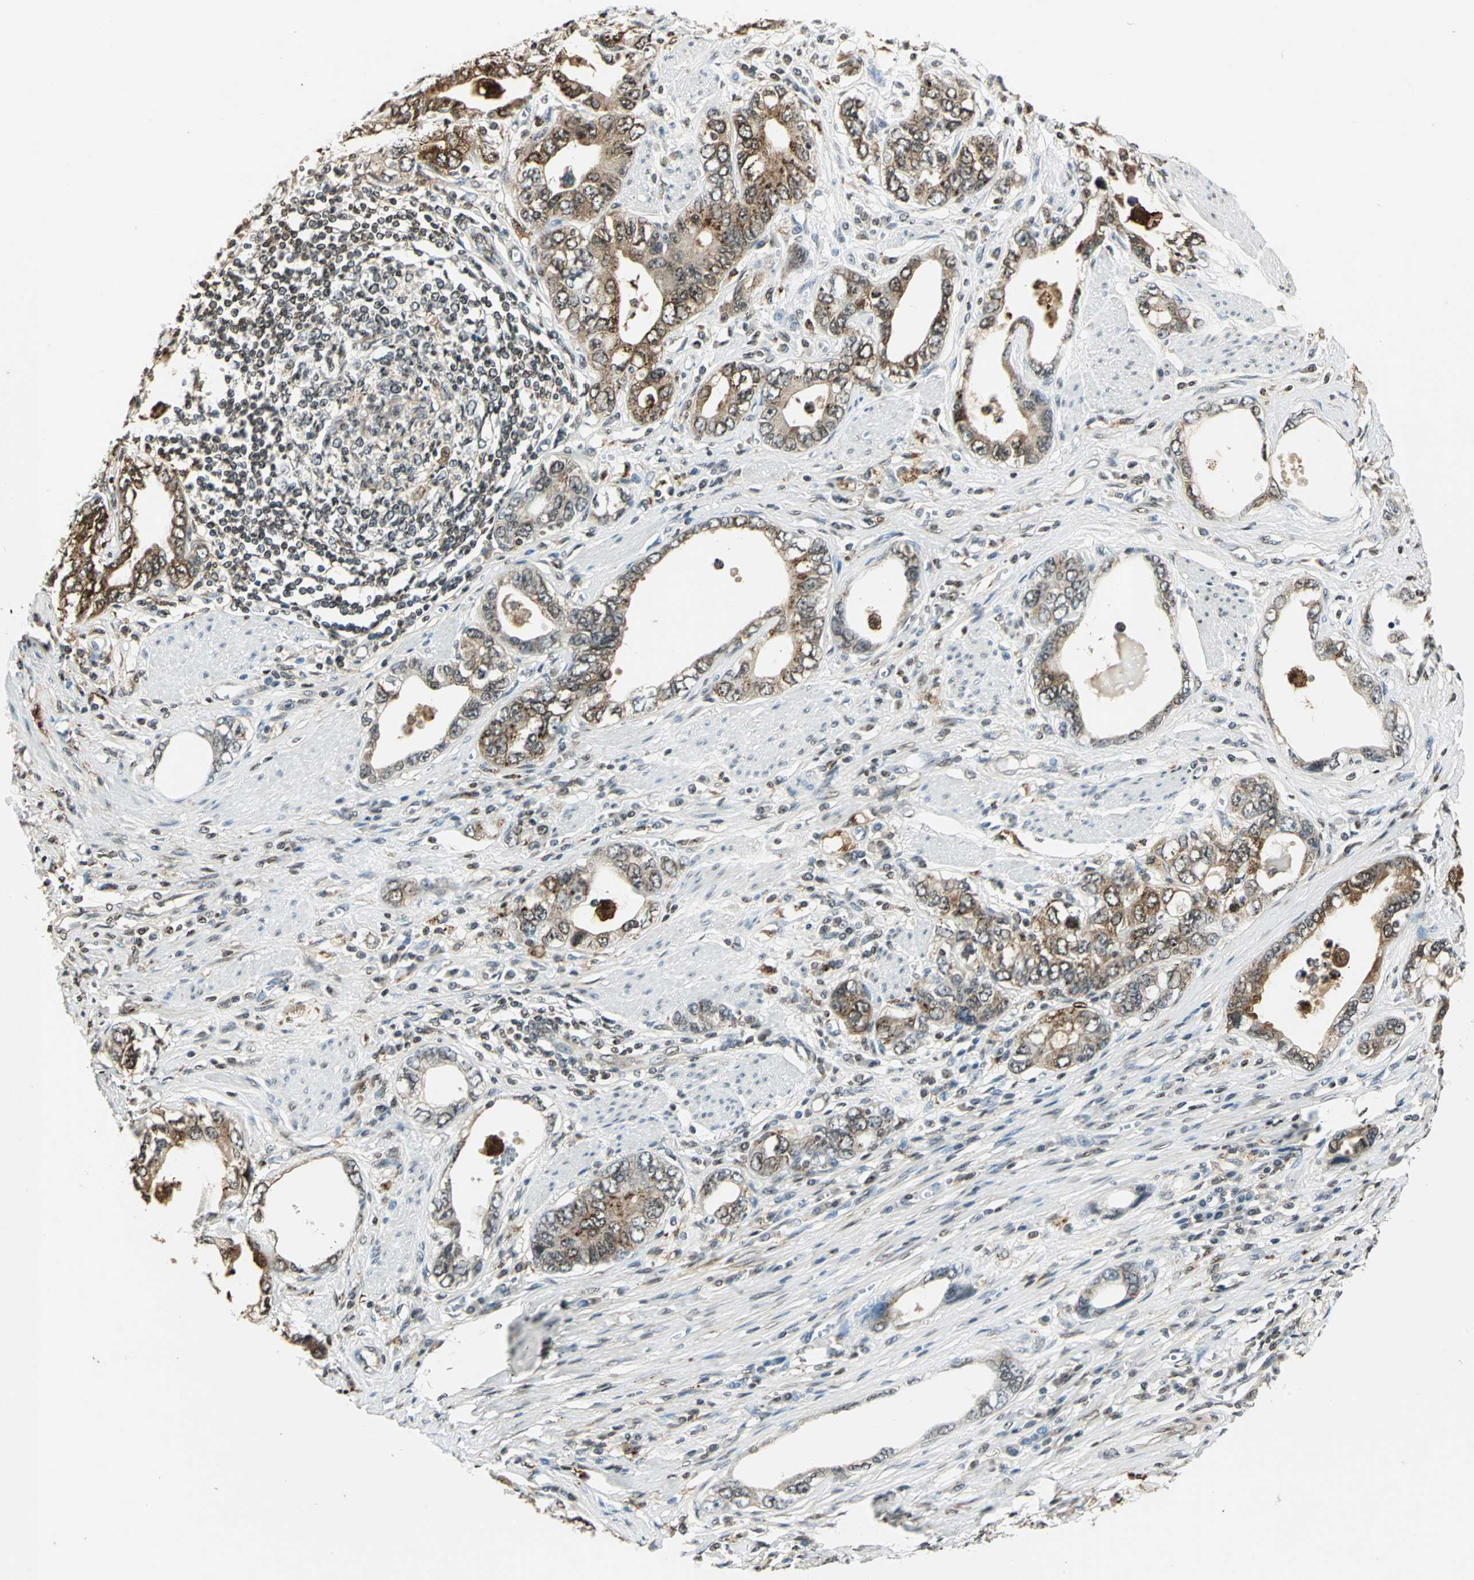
{"staining": {"intensity": "moderate", "quantity": ">75%", "location": "cytoplasmic/membranous,nuclear"}, "tissue": "stomach cancer", "cell_type": "Tumor cells", "image_type": "cancer", "snomed": [{"axis": "morphology", "description": "Adenocarcinoma, NOS"}, {"axis": "topography", "description": "Stomach, lower"}], "caption": "This is an image of immunohistochemistry (IHC) staining of stomach cancer (adenocarcinoma), which shows moderate positivity in the cytoplasmic/membranous and nuclear of tumor cells.", "gene": "LGALS3", "patient": {"sex": "female", "age": 93}}